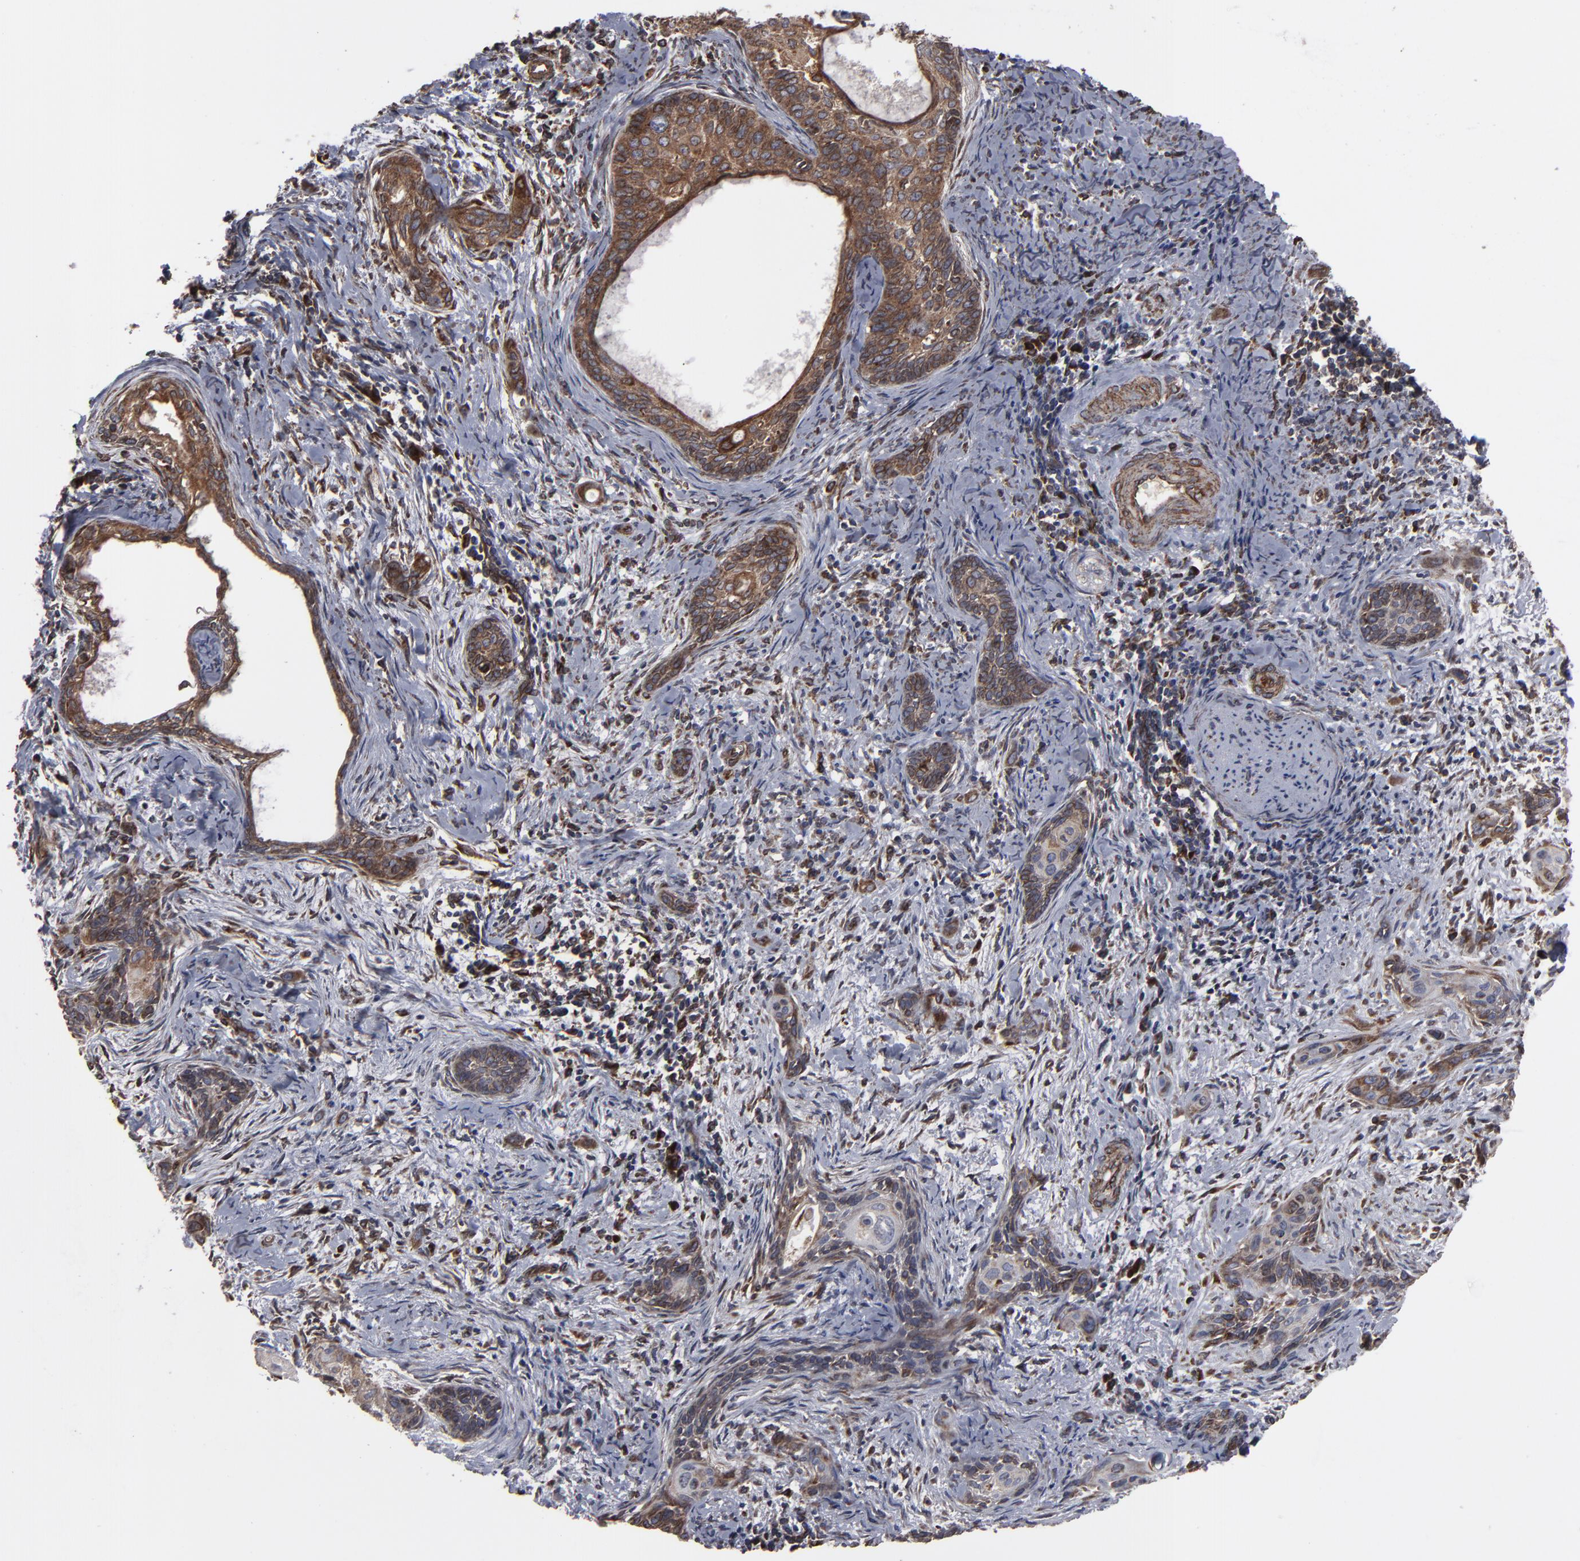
{"staining": {"intensity": "moderate", "quantity": ">75%", "location": "cytoplasmic/membranous"}, "tissue": "cervical cancer", "cell_type": "Tumor cells", "image_type": "cancer", "snomed": [{"axis": "morphology", "description": "Squamous cell carcinoma, NOS"}, {"axis": "topography", "description": "Cervix"}], "caption": "Approximately >75% of tumor cells in cervical cancer (squamous cell carcinoma) exhibit moderate cytoplasmic/membranous protein expression as visualized by brown immunohistochemical staining.", "gene": "CNIH1", "patient": {"sex": "female", "age": 33}}